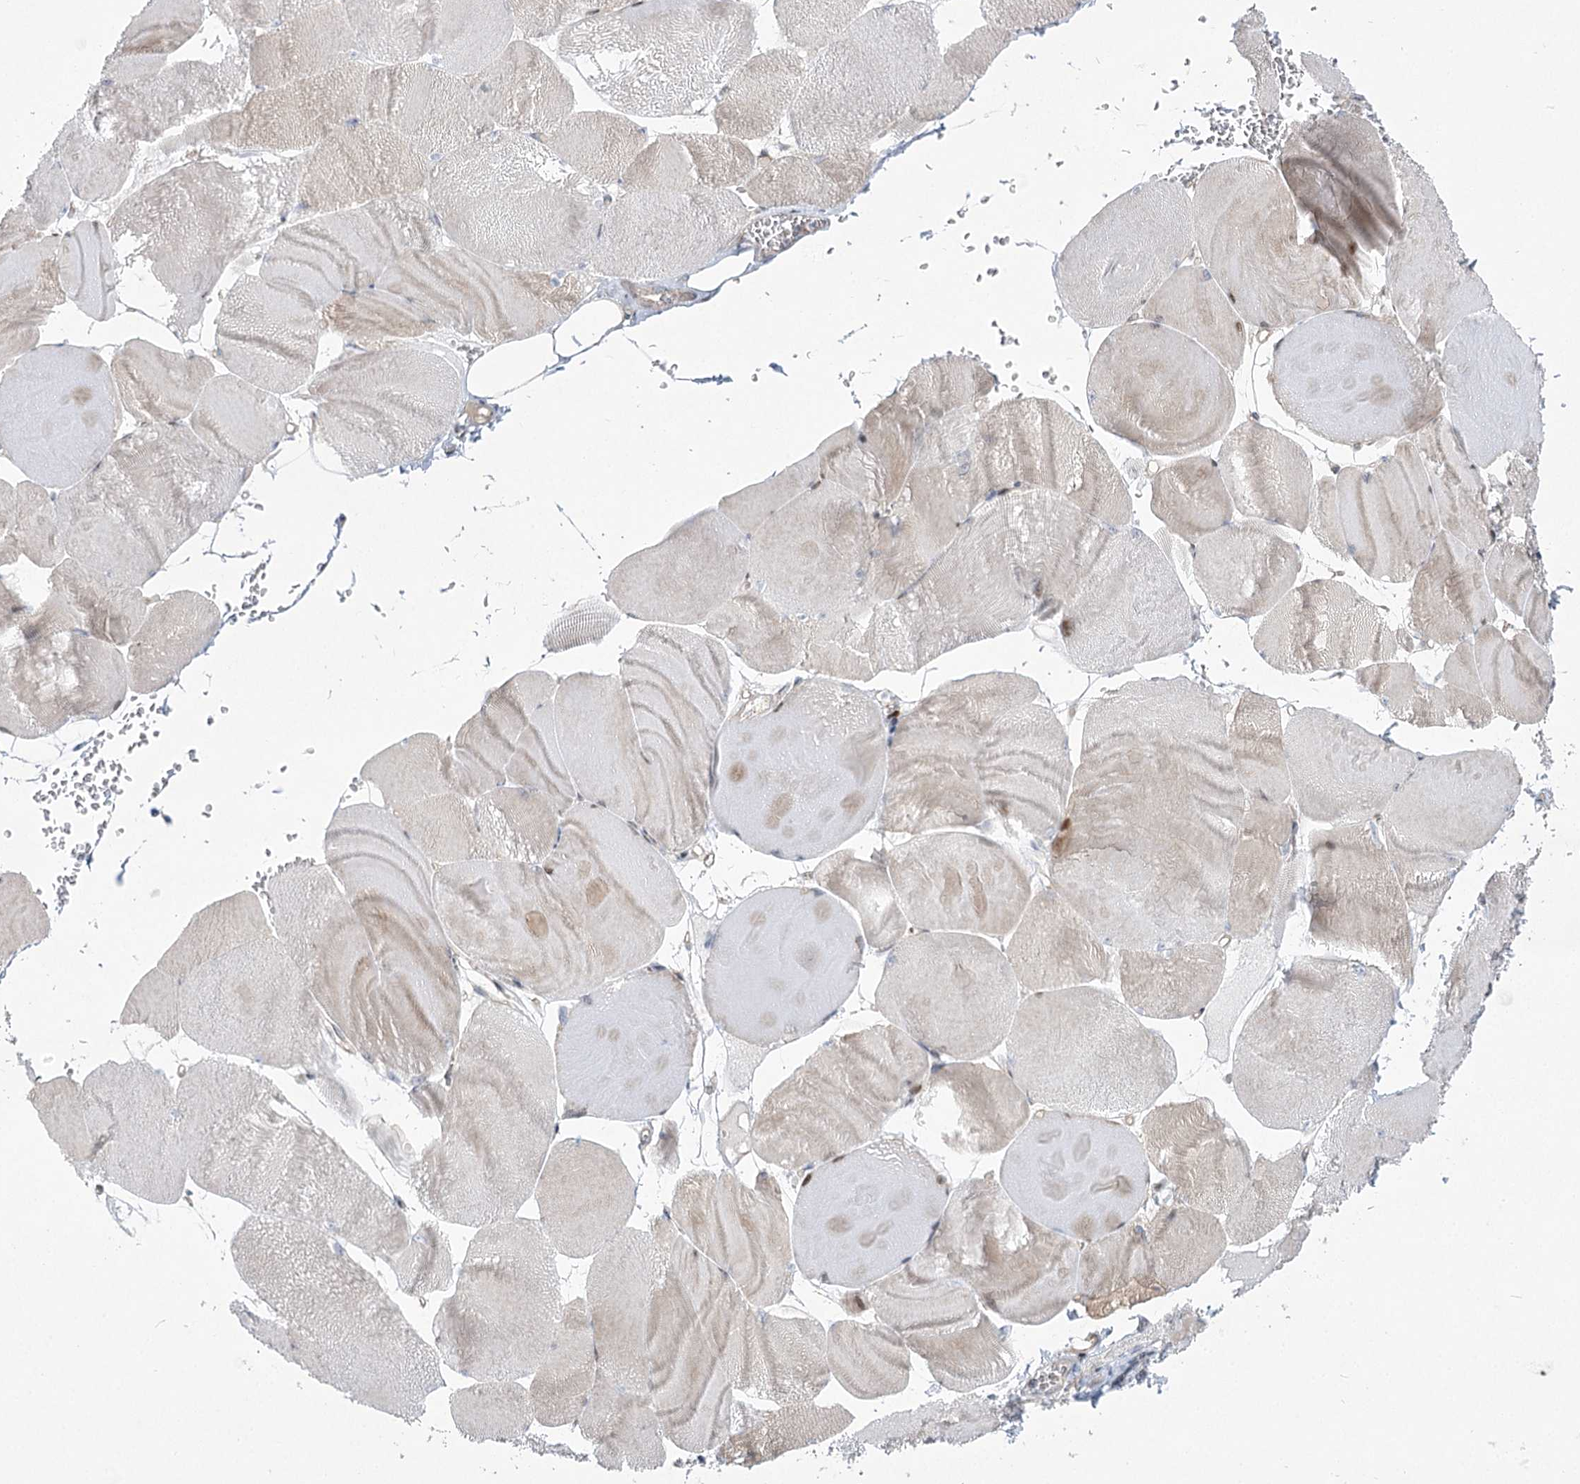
{"staining": {"intensity": "weak", "quantity": "25%-75%", "location": "cytoplasmic/membranous"}, "tissue": "skeletal muscle", "cell_type": "Myocytes", "image_type": "normal", "snomed": [{"axis": "morphology", "description": "Normal tissue, NOS"}, {"axis": "morphology", "description": "Basal cell carcinoma"}, {"axis": "topography", "description": "Skeletal muscle"}], "caption": "High-power microscopy captured an IHC image of unremarkable skeletal muscle, revealing weak cytoplasmic/membranous staining in about 25%-75% of myocytes.", "gene": "CEP164", "patient": {"sex": "female", "age": 64}}